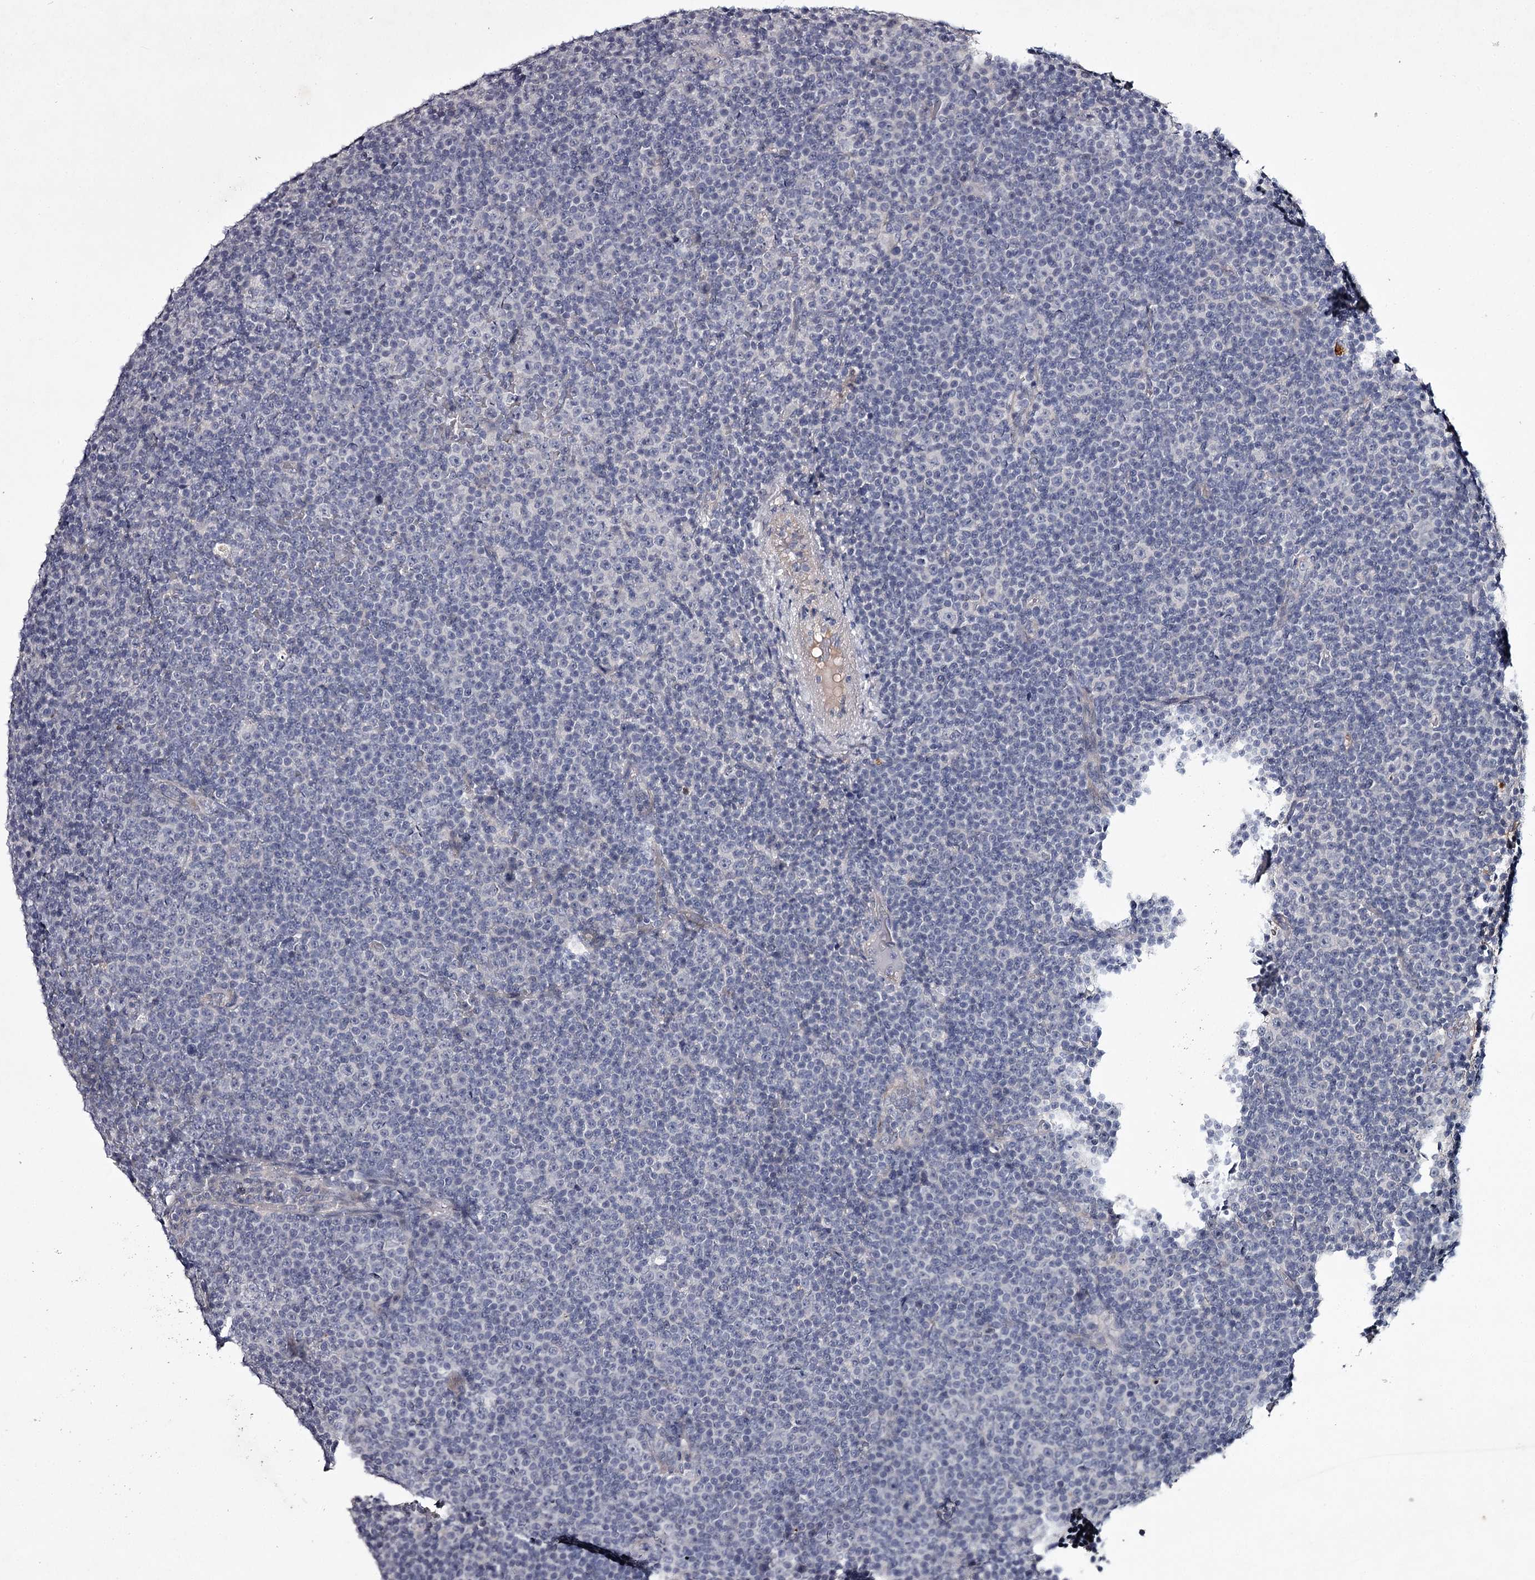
{"staining": {"intensity": "negative", "quantity": "none", "location": "none"}, "tissue": "lymphoma", "cell_type": "Tumor cells", "image_type": "cancer", "snomed": [{"axis": "morphology", "description": "Malignant lymphoma, non-Hodgkin's type, Low grade"}, {"axis": "topography", "description": "Lymph node"}], "caption": "High magnification brightfield microscopy of lymphoma stained with DAB (3,3'-diaminobenzidine) (brown) and counterstained with hematoxylin (blue): tumor cells show no significant expression.", "gene": "FDXACB1", "patient": {"sex": "female", "age": 67}}